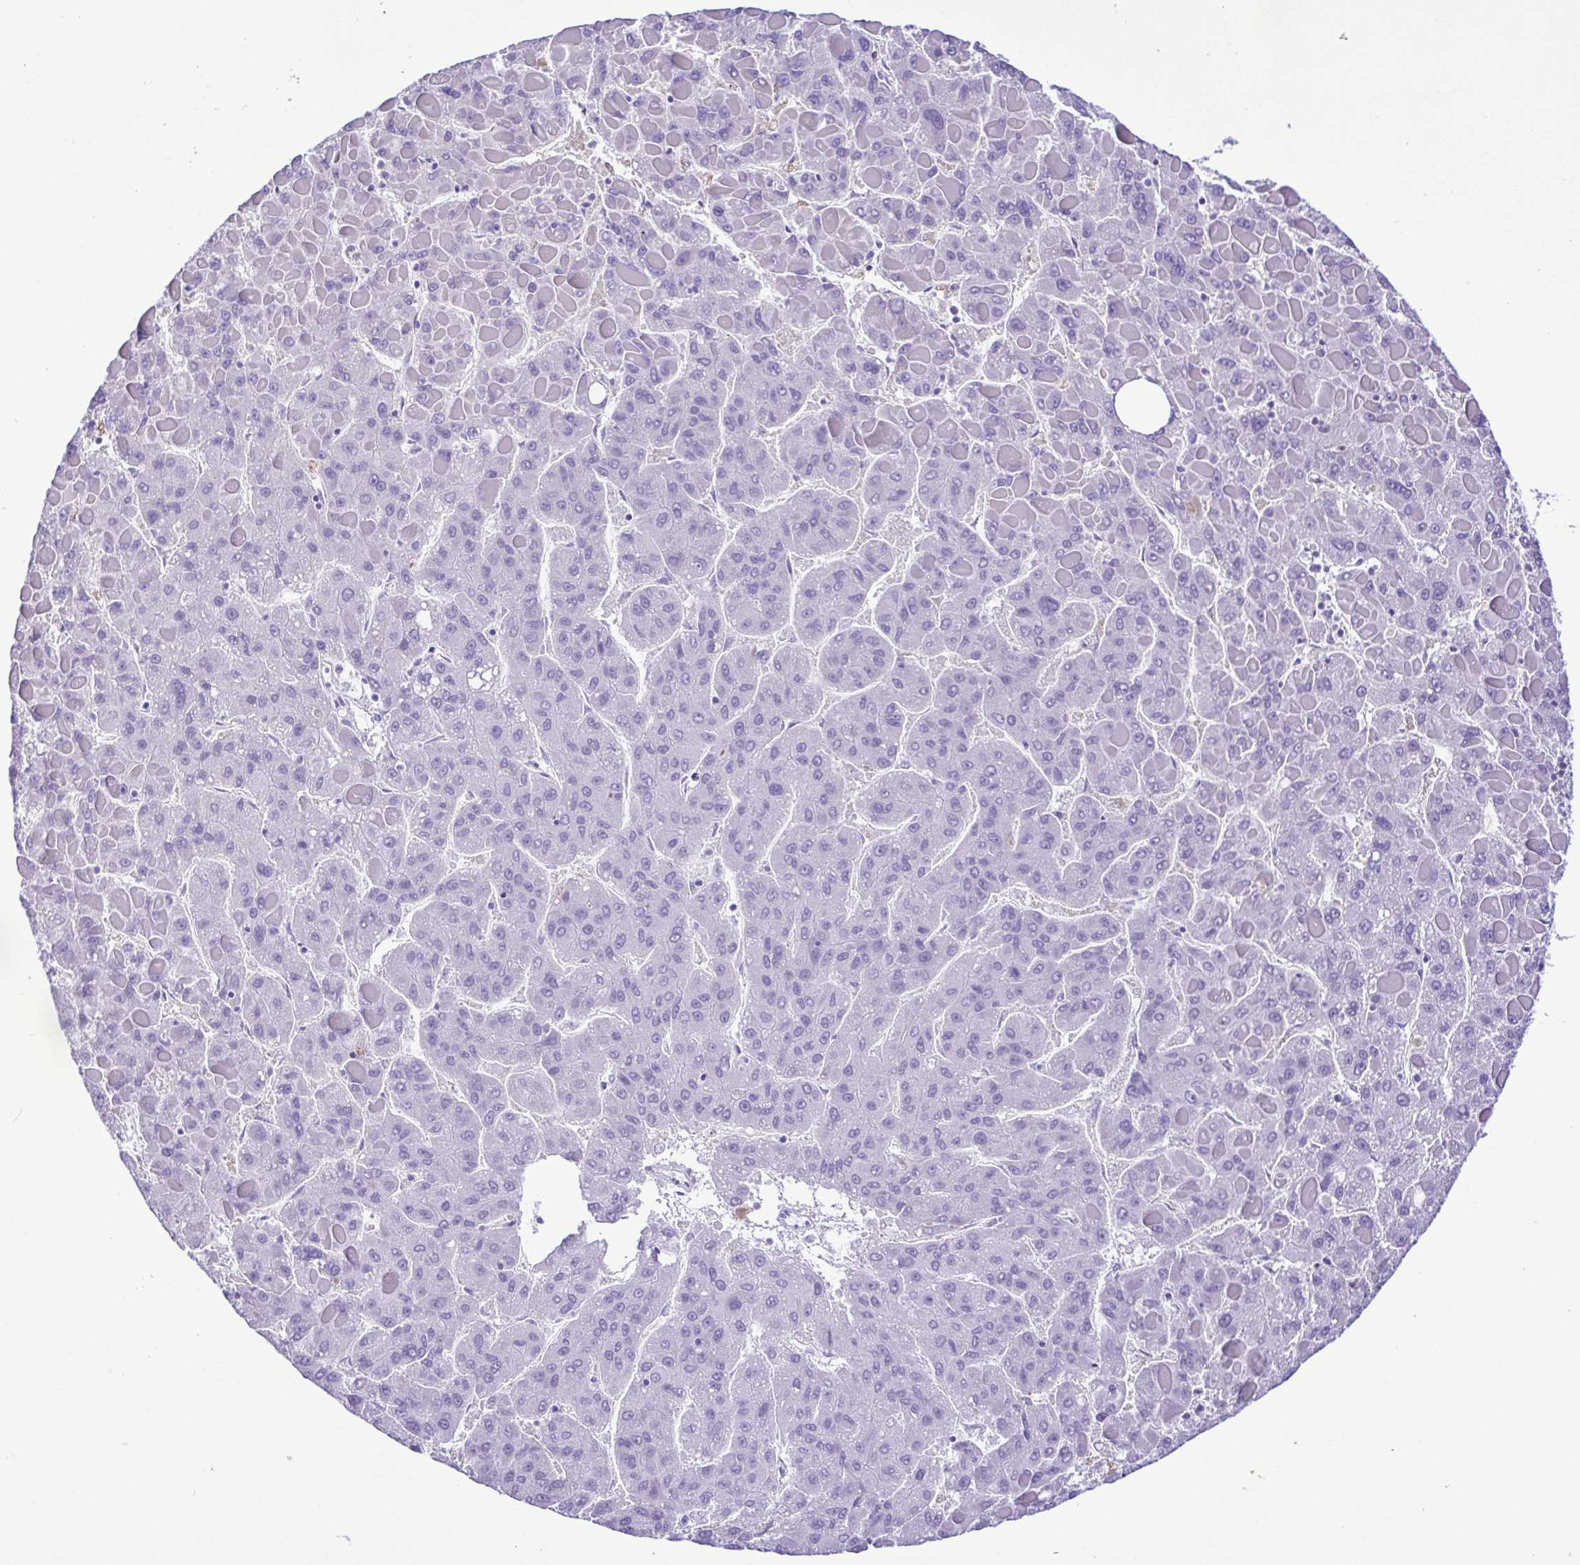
{"staining": {"intensity": "negative", "quantity": "none", "location": "none"}, "tissue": "liver cancer", "cell_type": "Tumor cells", "image_type": "cancer", "snomed": [{"axis": "morphology", "description": "Carcinoma, Hepatocellular, NOS"}, {"axis": "topography", "description": "Liver"}], "caption": "Tumor cells show no significant positivity in hepatocellular carcinoma (liver). The staining is performed using DAB brown chromogen with nuclei counter-stained in using hematoxylin.", "gene": "SYT1", "patient": {"sex": "female", "age": 82}}